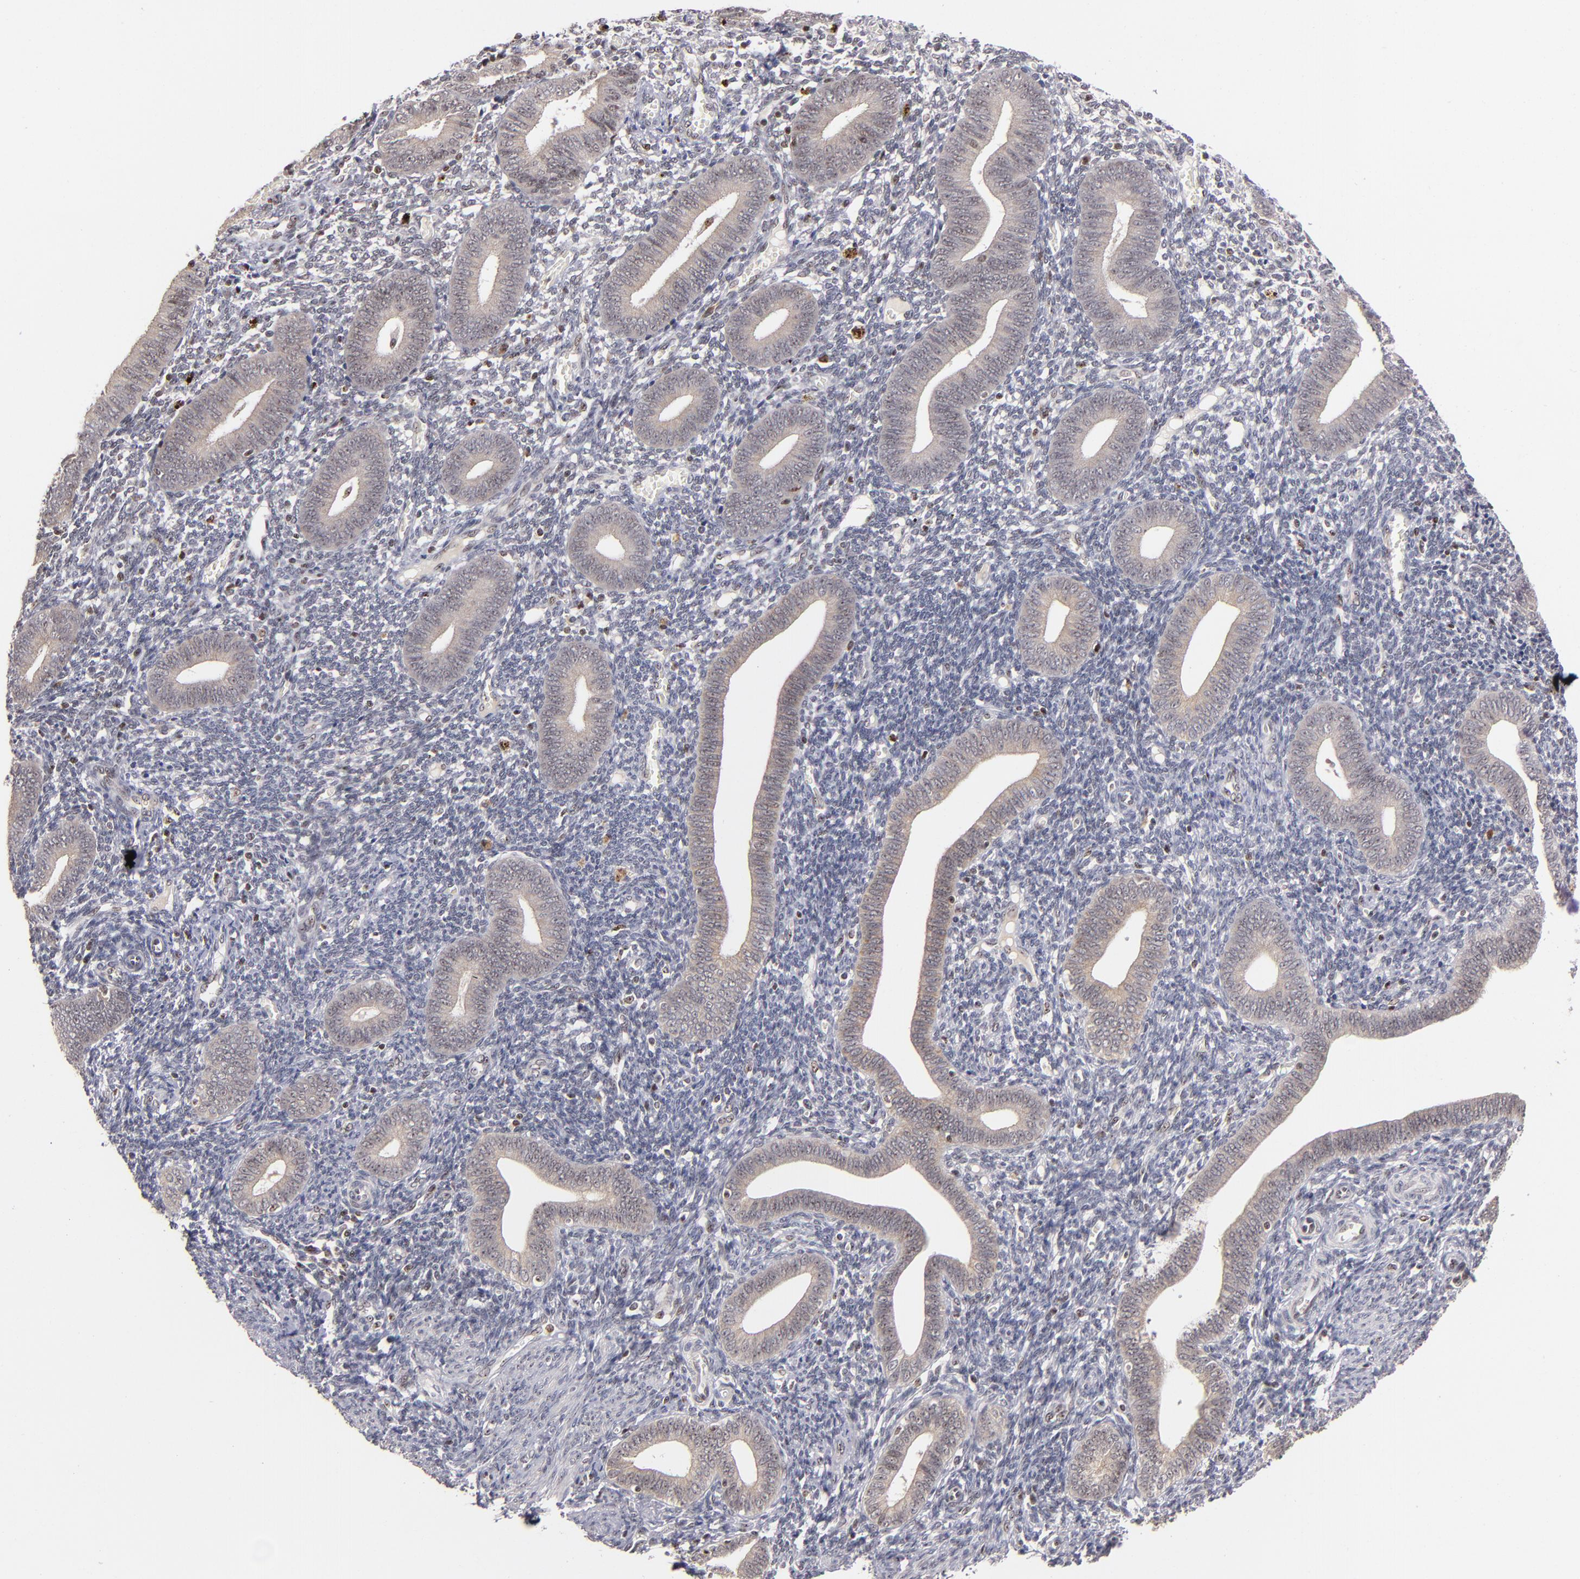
{"staining": {"intensity": "negative", "quantity": "none", "location": "none"}, "tissue": "endometrium", "cell_type": "Cells in endometrial stroma", "image_type": "normal", "snomed": [{"axis": "morphology", "description": "Normal tissue, NOS"}, {"axis": "topography", "description": "Uterus"}, {"axis": "topography", "description": "Endometrium"}], "caption": "IHC of unremarkable human endometrium demonstrates no staining in cells in endometrial stroma. Nuclei are stained in blue.", "gene": "PCNX4", "patient": {"sex": "female", "age": 33}}